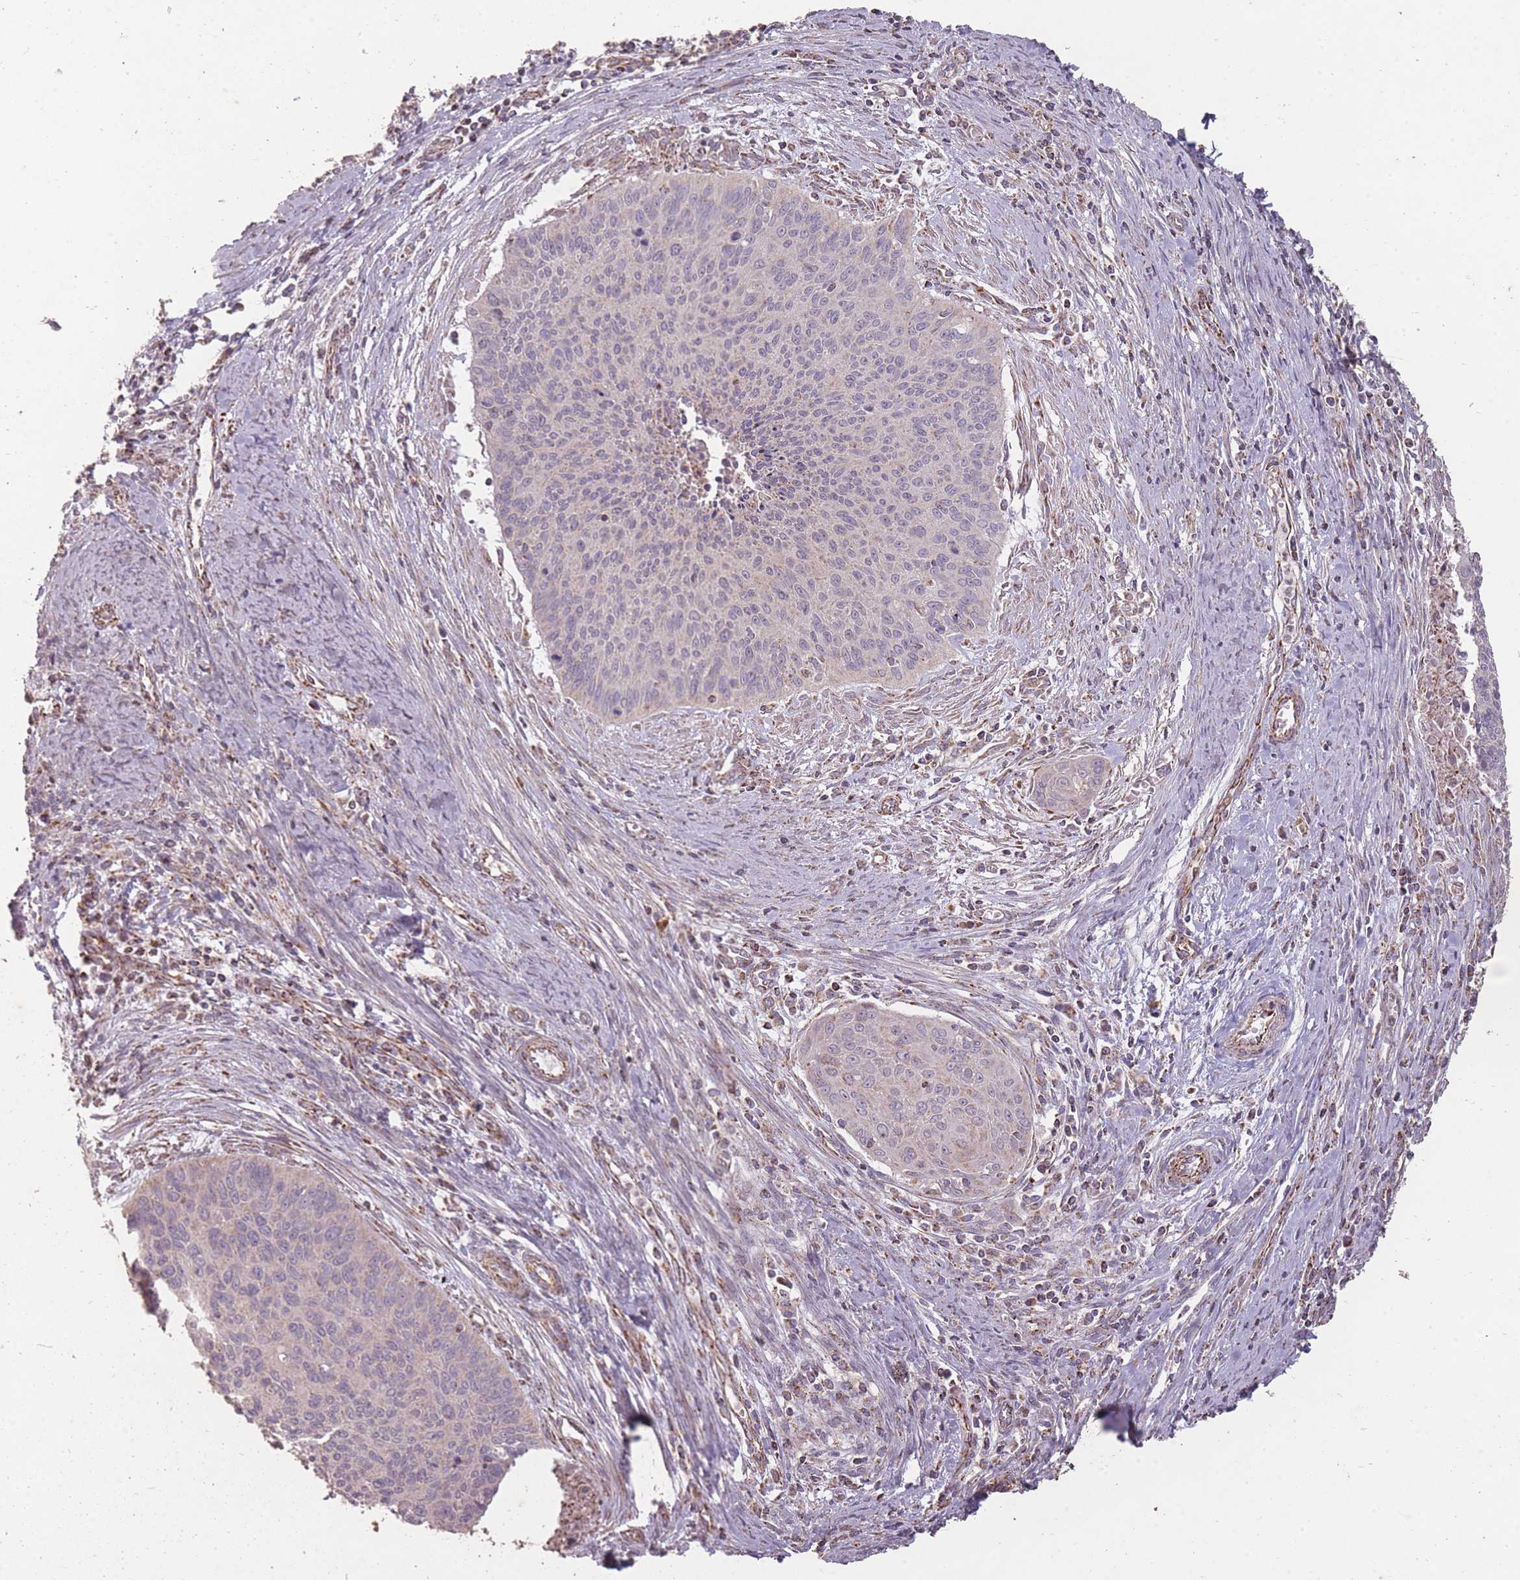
{"staining": {"intensity": "negative", "quantity": "none", "location": "none"}, "tissue": "cervical cancer", "cell_type": "Tumor cells", "image_type": "cancer", "snomed": [{"axis": "morphology", "description": "Squamous cell carcinoma, NOS"}, {"axis": "topography", "description": "Cervix"}], "caption": "An image of human cervical squamous cell carcinoma is negative for staining in tumor cells.", "gene": "CNOT8", "patient": {"sex": "female", "age": 55}}